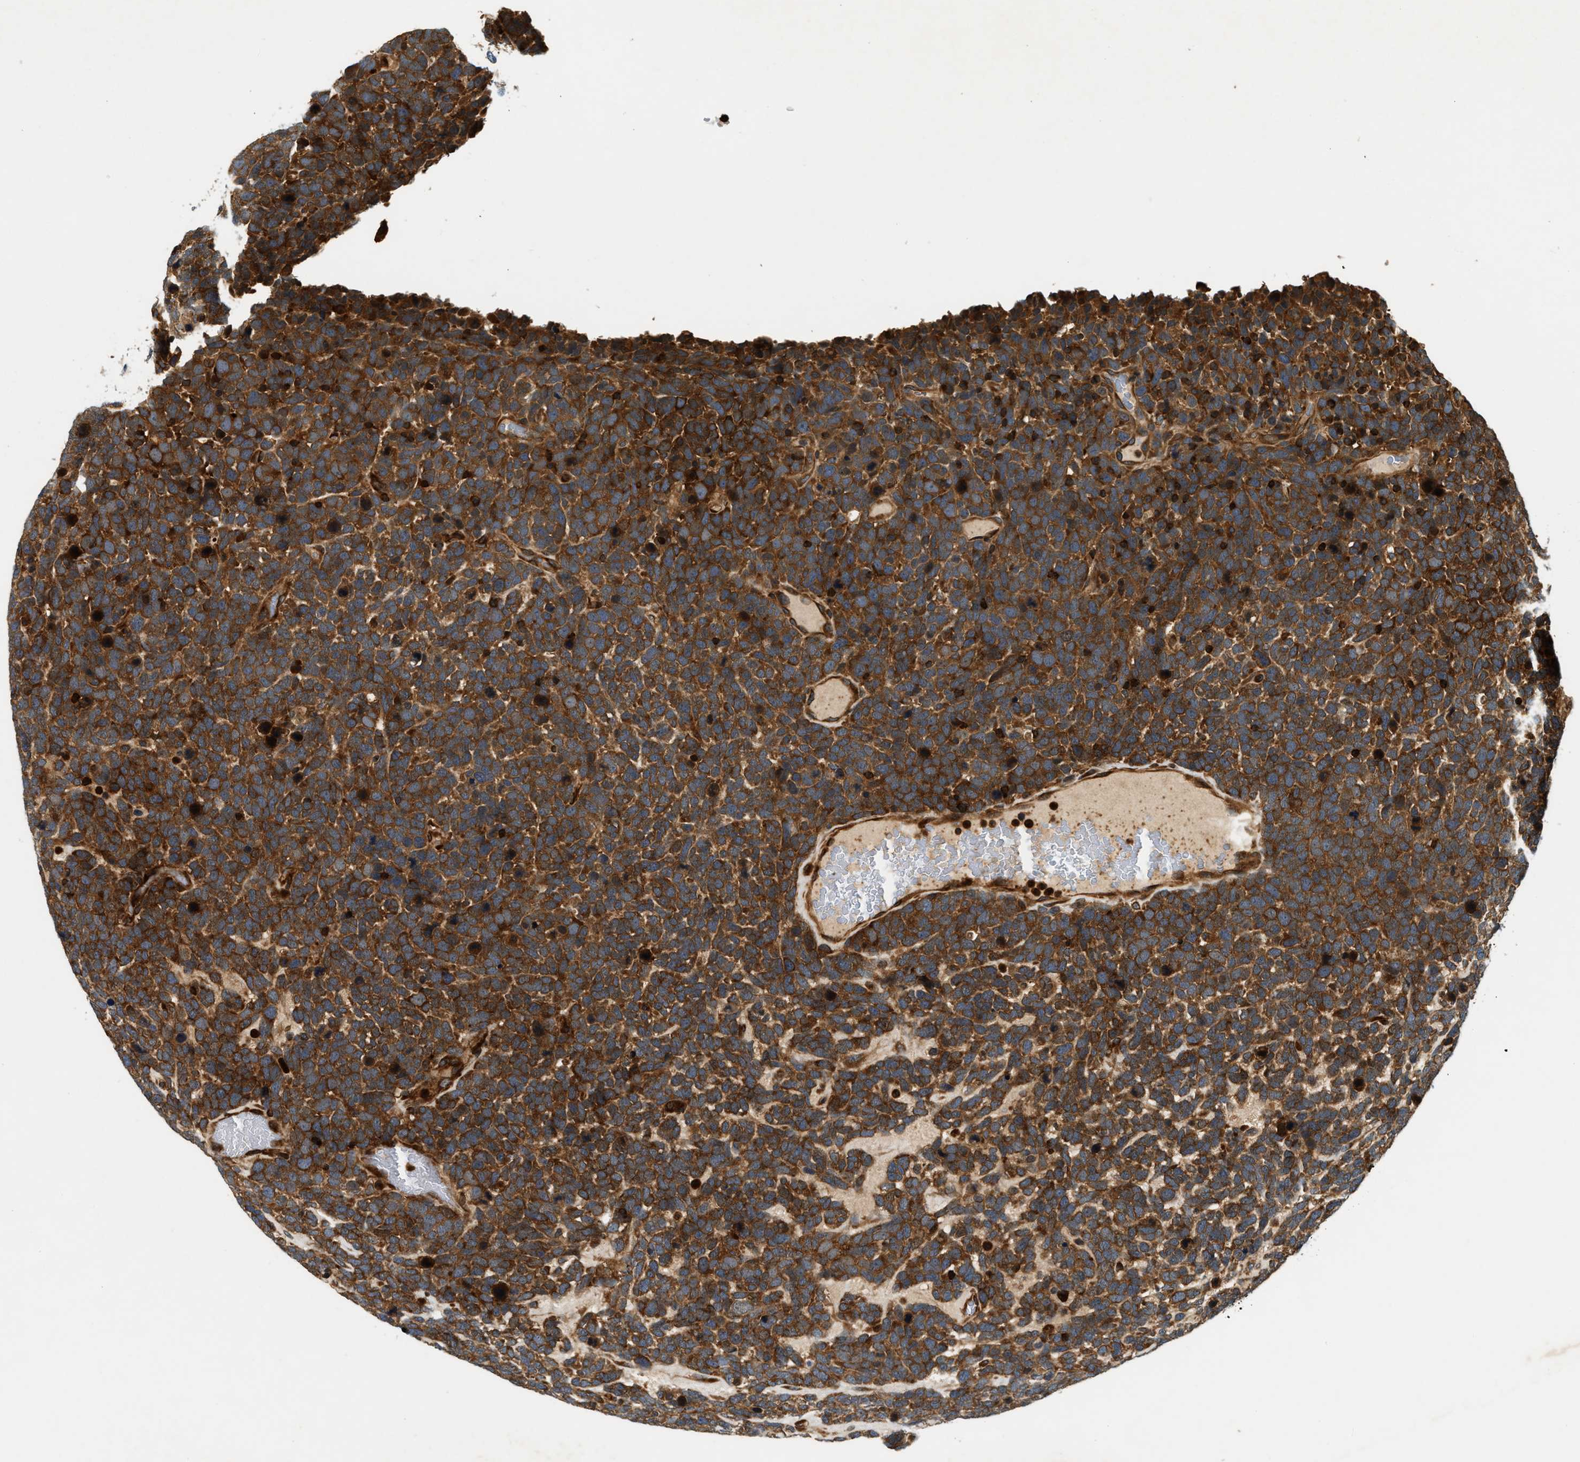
{"staining": {"intensity": "strong", "quantity": ">75%", "location": "cytoplasmic/membranous"}, "tissue": "urothelial cancer", "cell_type": "Tumor cells", "image_type": "cancer", "snomed": [{"axis": "morphology", "description": "Urothelial carcinoma, High grade"}, {"axis": "topography", "description": "Urinary bladder"}], "caption": "Immunohistochemical staining of human urothelial cancer exhibits strong cytoplasmic/membranous protein staining in about >75% of tumor cells. The staining was performed using DAB (3,3'-diaminobenzidine) to visualize the protein expression in brown, while the nuclei were stained in blue with hematoxylin (Magnification: 20x).", "gene": "SAMD9", "patient": {"sex": "female", "age": 82}}